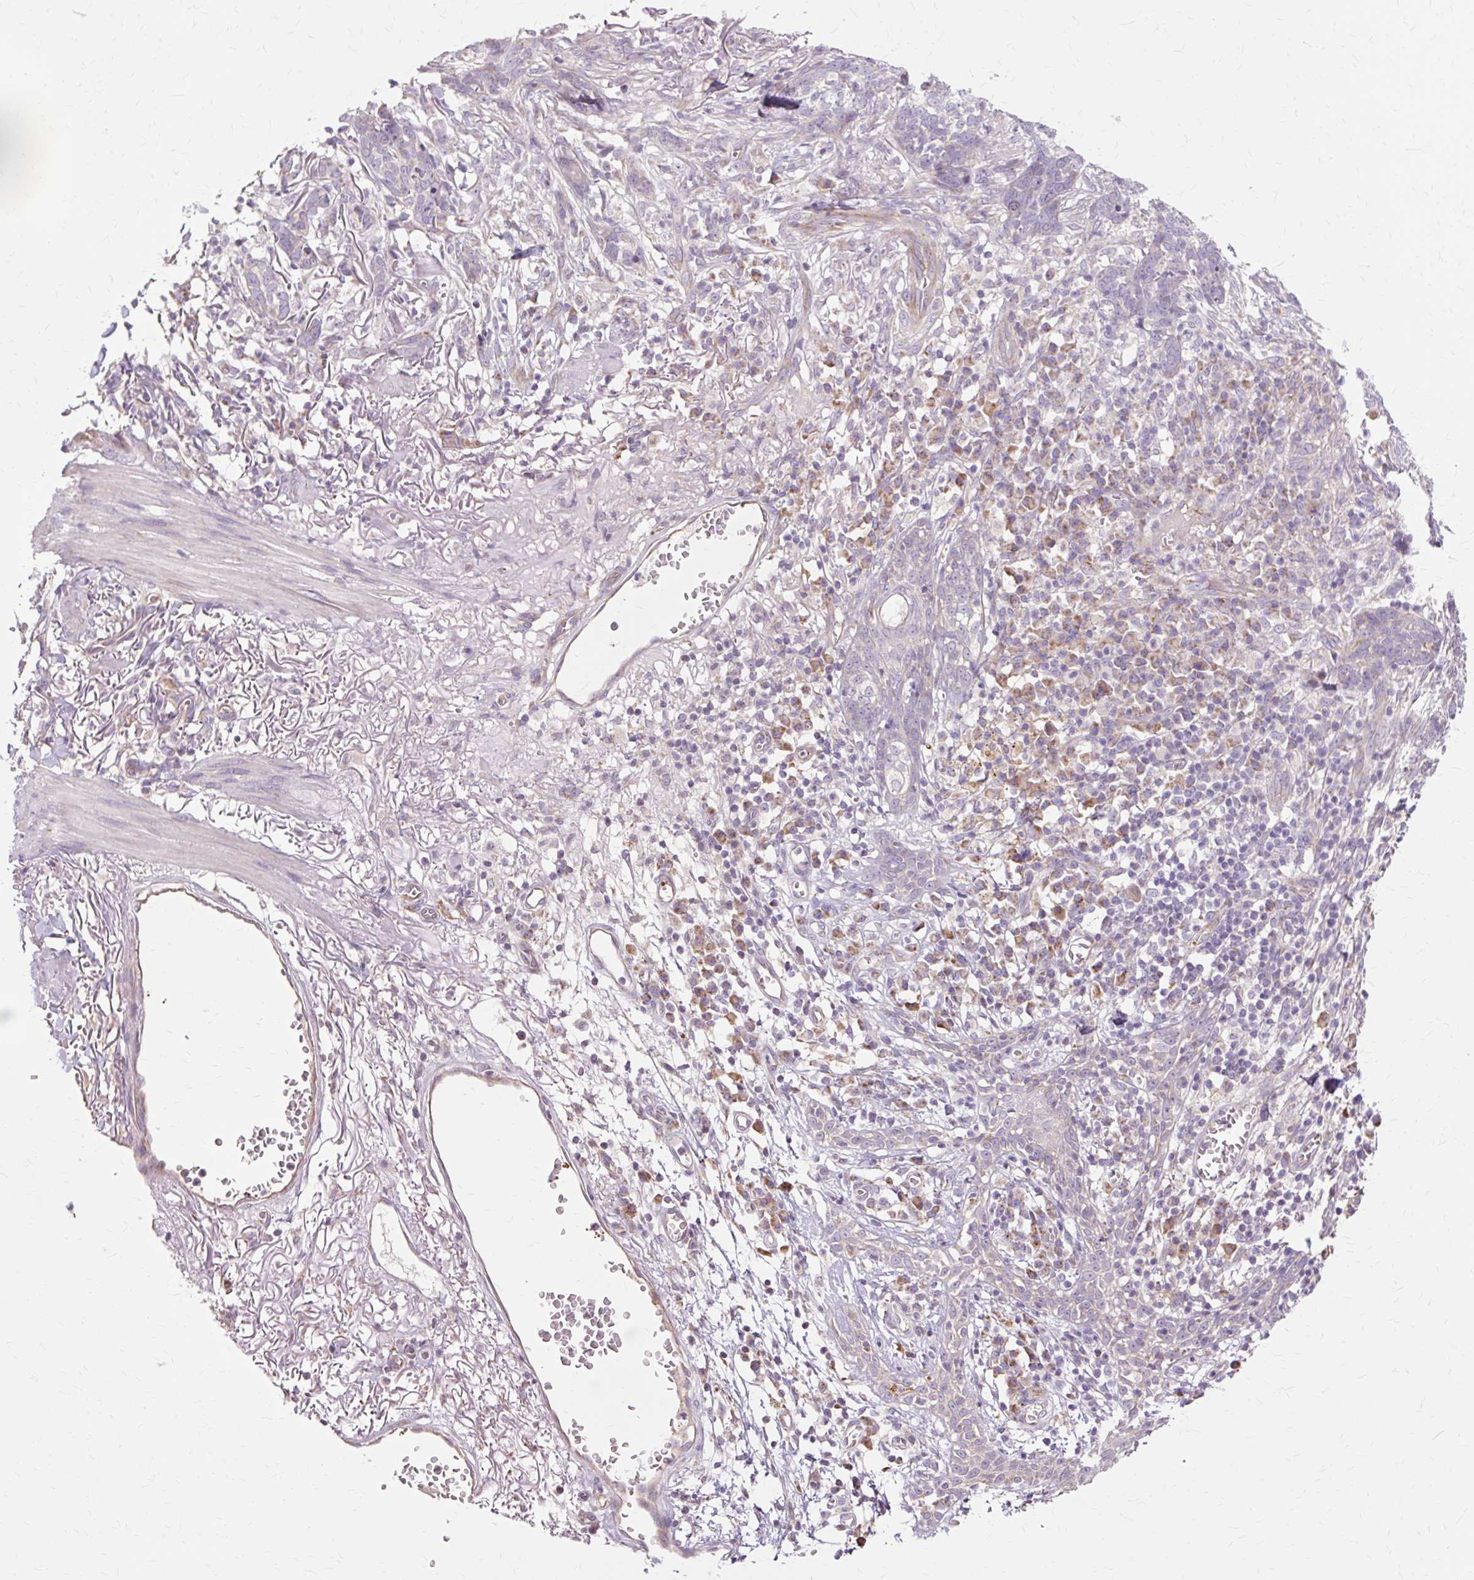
{"staining": {"intensity": "negative", "quantity": "none", "location": "none"}, "tissue": "skin cancer", "cell_type": "Tumor cells", "image_type": "cancer", "snomed": [{"axis": "morphology", "description": "Basal cell carcinoma"}, {"axis": "topography", "description": "Skin"}], "caption": "Tumor cells show no significant positivity in skin cancer (basal cell carcinoma).", "gene": "PDZD2", "patient": {"sex": "male", "age": 85}}